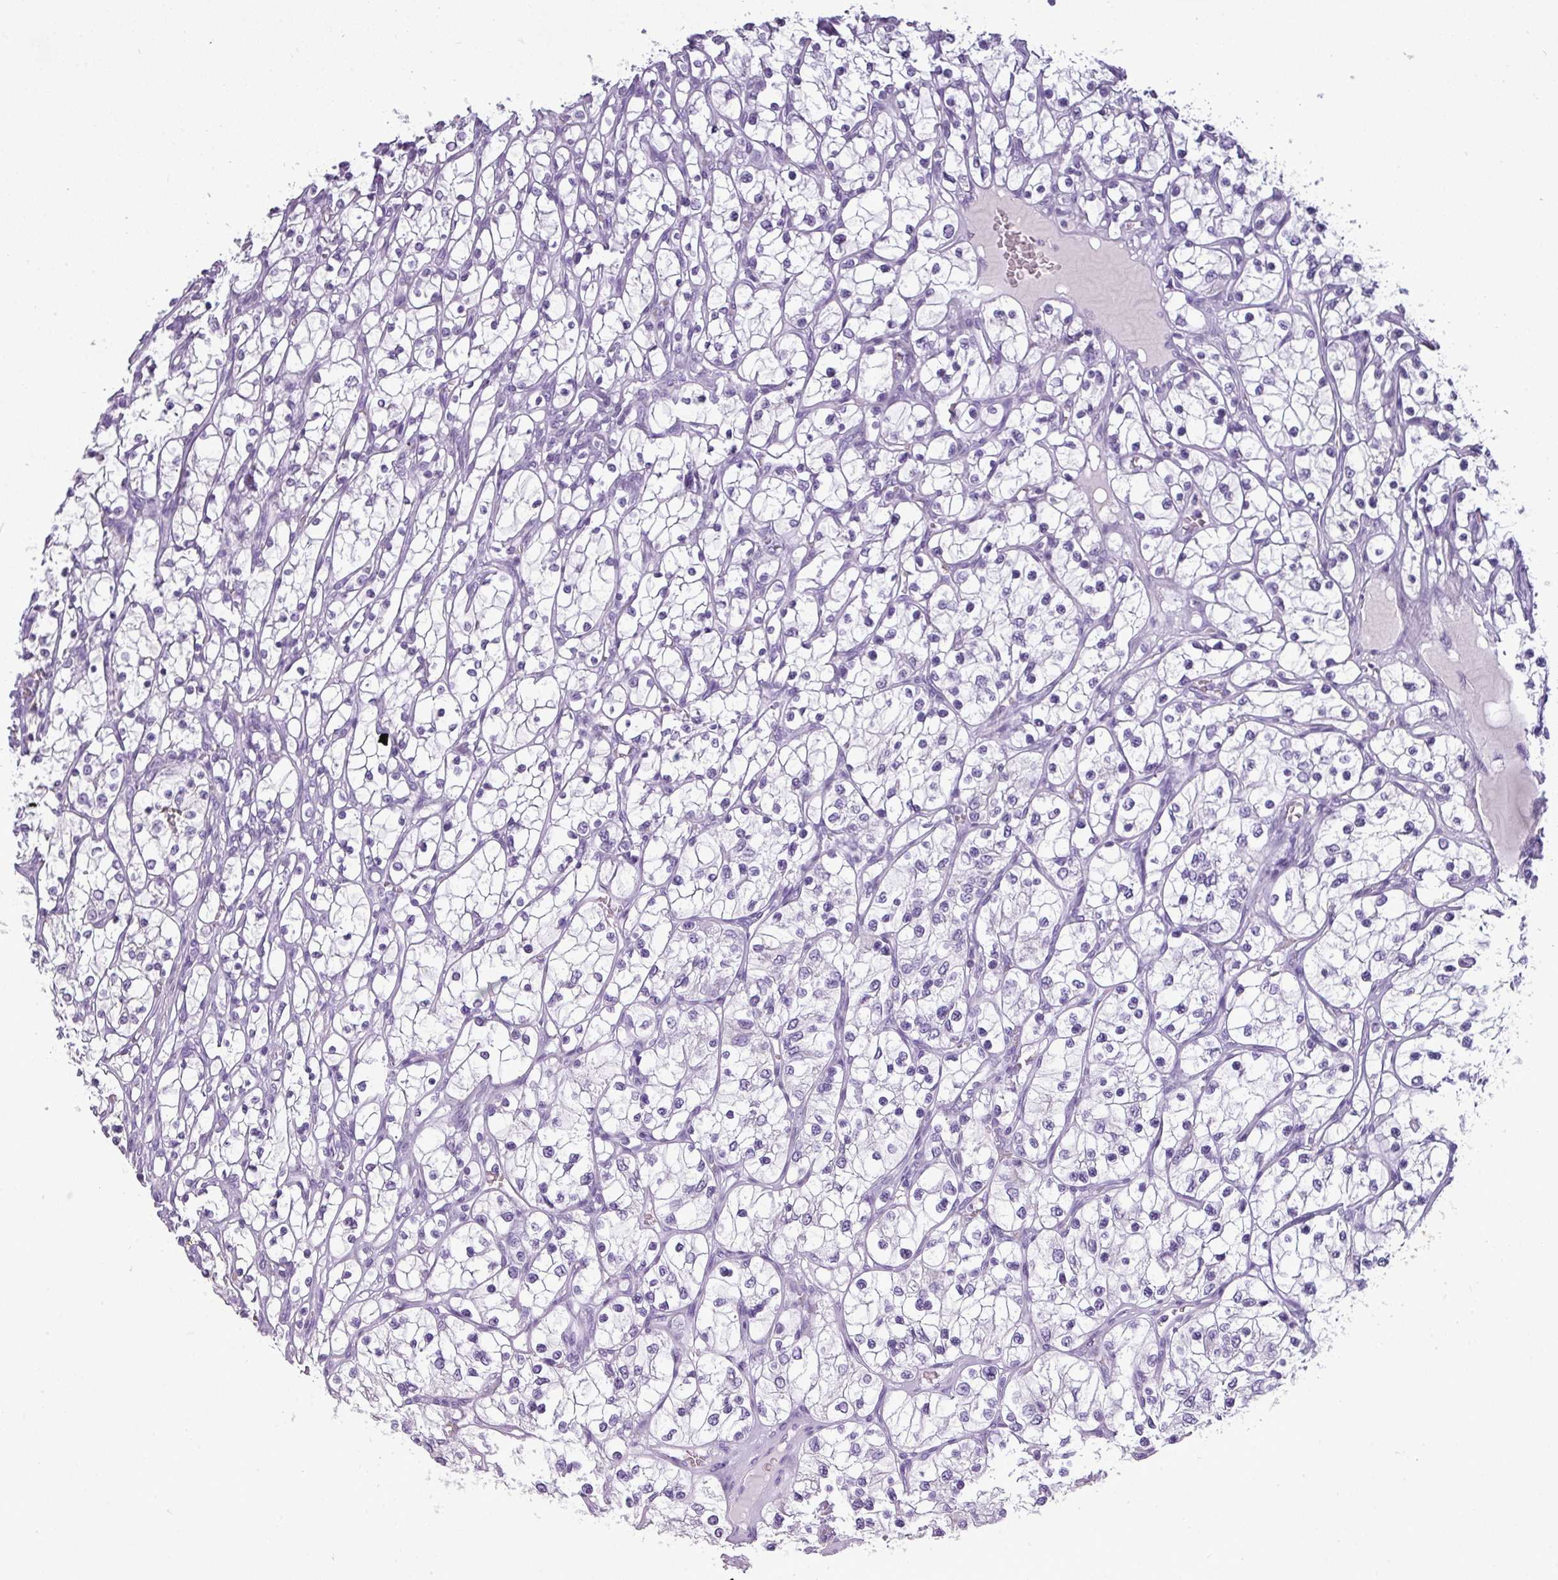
{"staining": {"intensity": "negative", "quantity": "none", "location": "none"}, "tissue": "renal cancer", "cell_type": "Tumor cells", "image_type": "cancer", "snomed": [{"axis": "morphology", "description": "Adenocarcinoma, NOS"}, {"axis": "topography", "description": "Kidney"}], "caption": "This is a image of IHC staining of adenocarcinoma (renal), which shows no expression in tumor cells. (Brightfield microscopy of DAB (3,3'-diaminobenzidine) immunohistochemistry (IHC) at high magnification).", "gene": "TMEM91", "patient": {"sex": "female", "age": 69}}